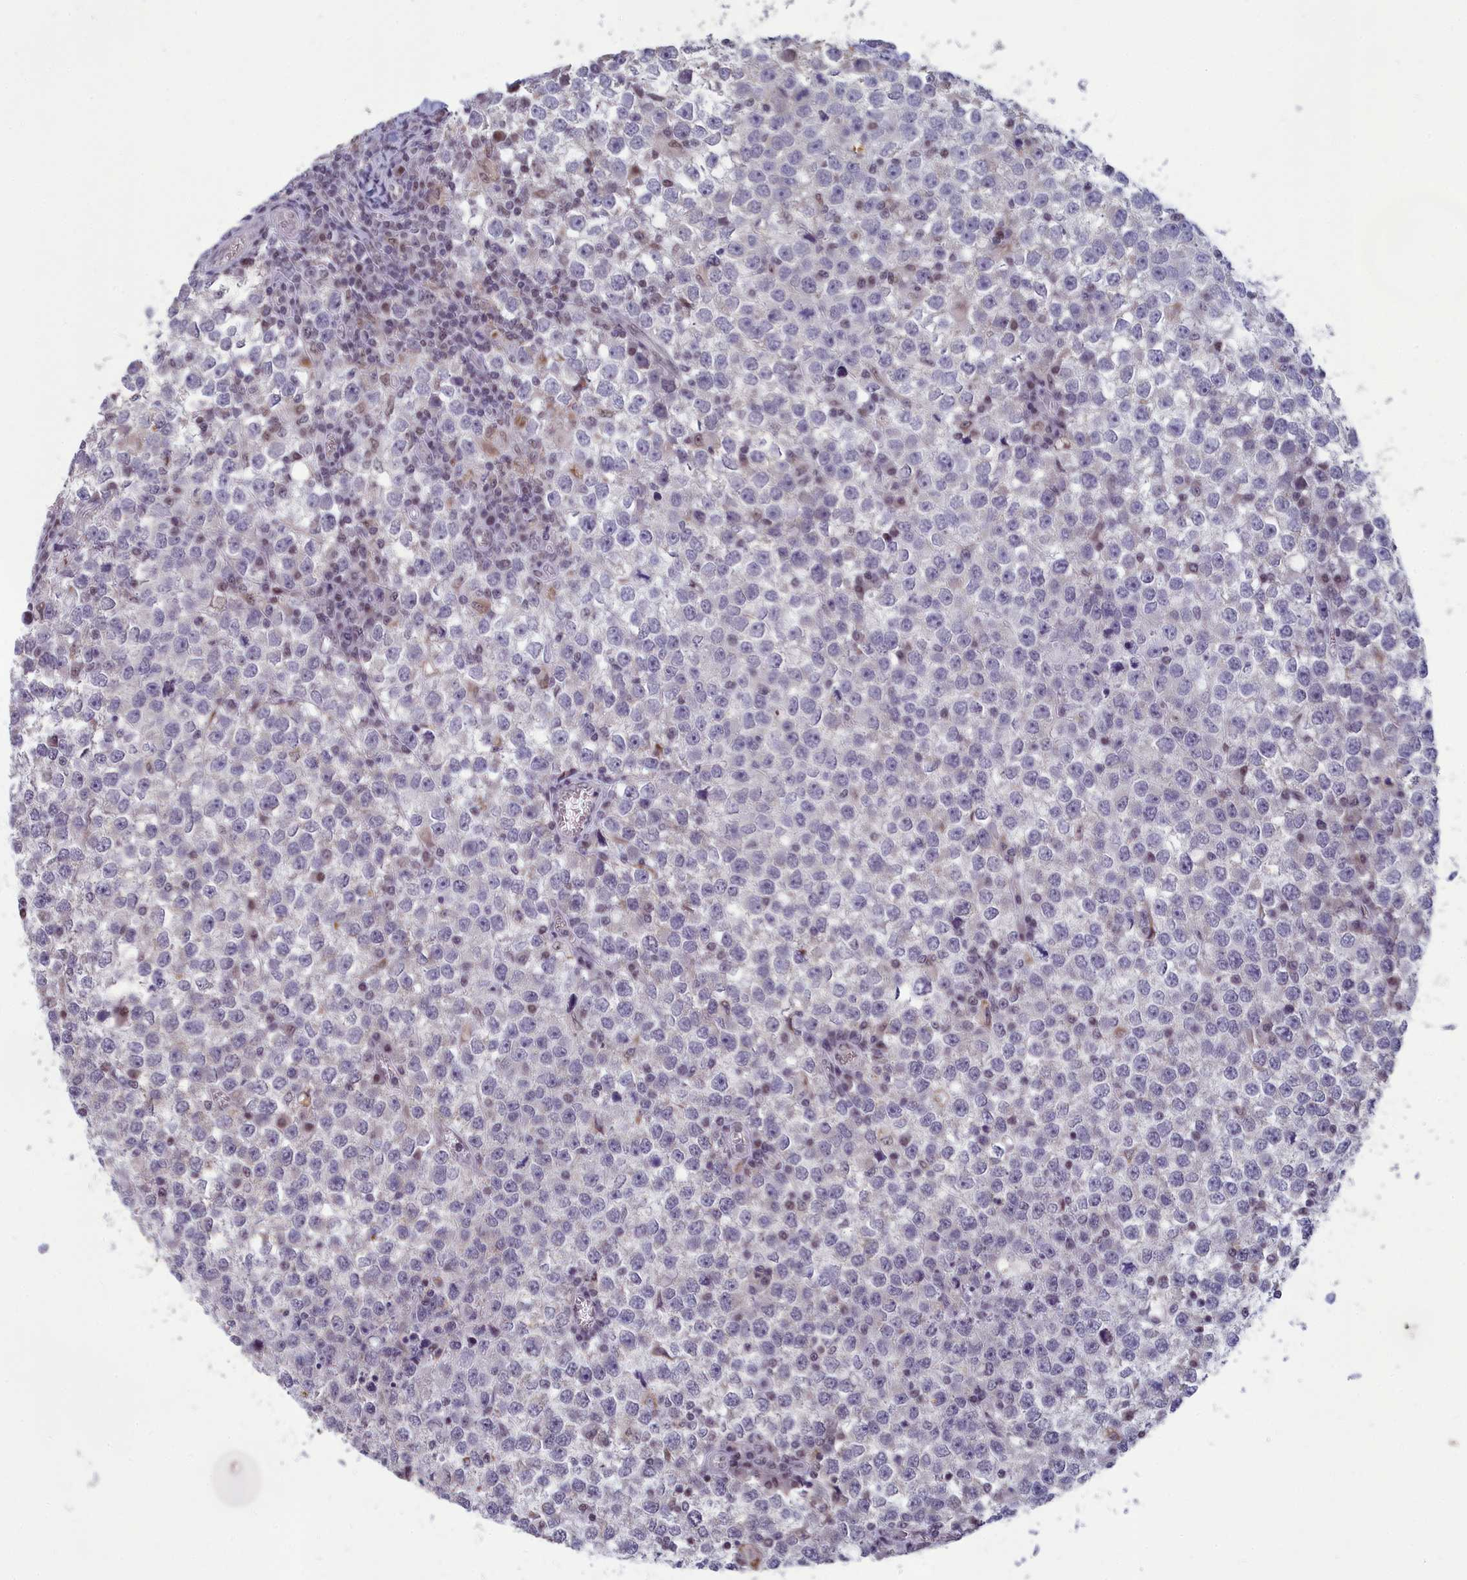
{"staining": {"intensity": "negative", "quantity": "none", "location": "none"}, "tissue": "testis cancer", "cell_type": "Tumor cells", "image_type": "cancer", "snomed": [{"axis": "morphology", "description": "Seminoma, NOS"}, {"axis": "topography", "description": "Testis"}], "caption": "High magnification brightfield microscopy of seminoma (testis) stained with DAB (brown) and counterstained with hematoxylin (blue): tumor cells show no significant staining.", "gene": "MT-CO3", "patient": {"sex": "male", "age": 65}}